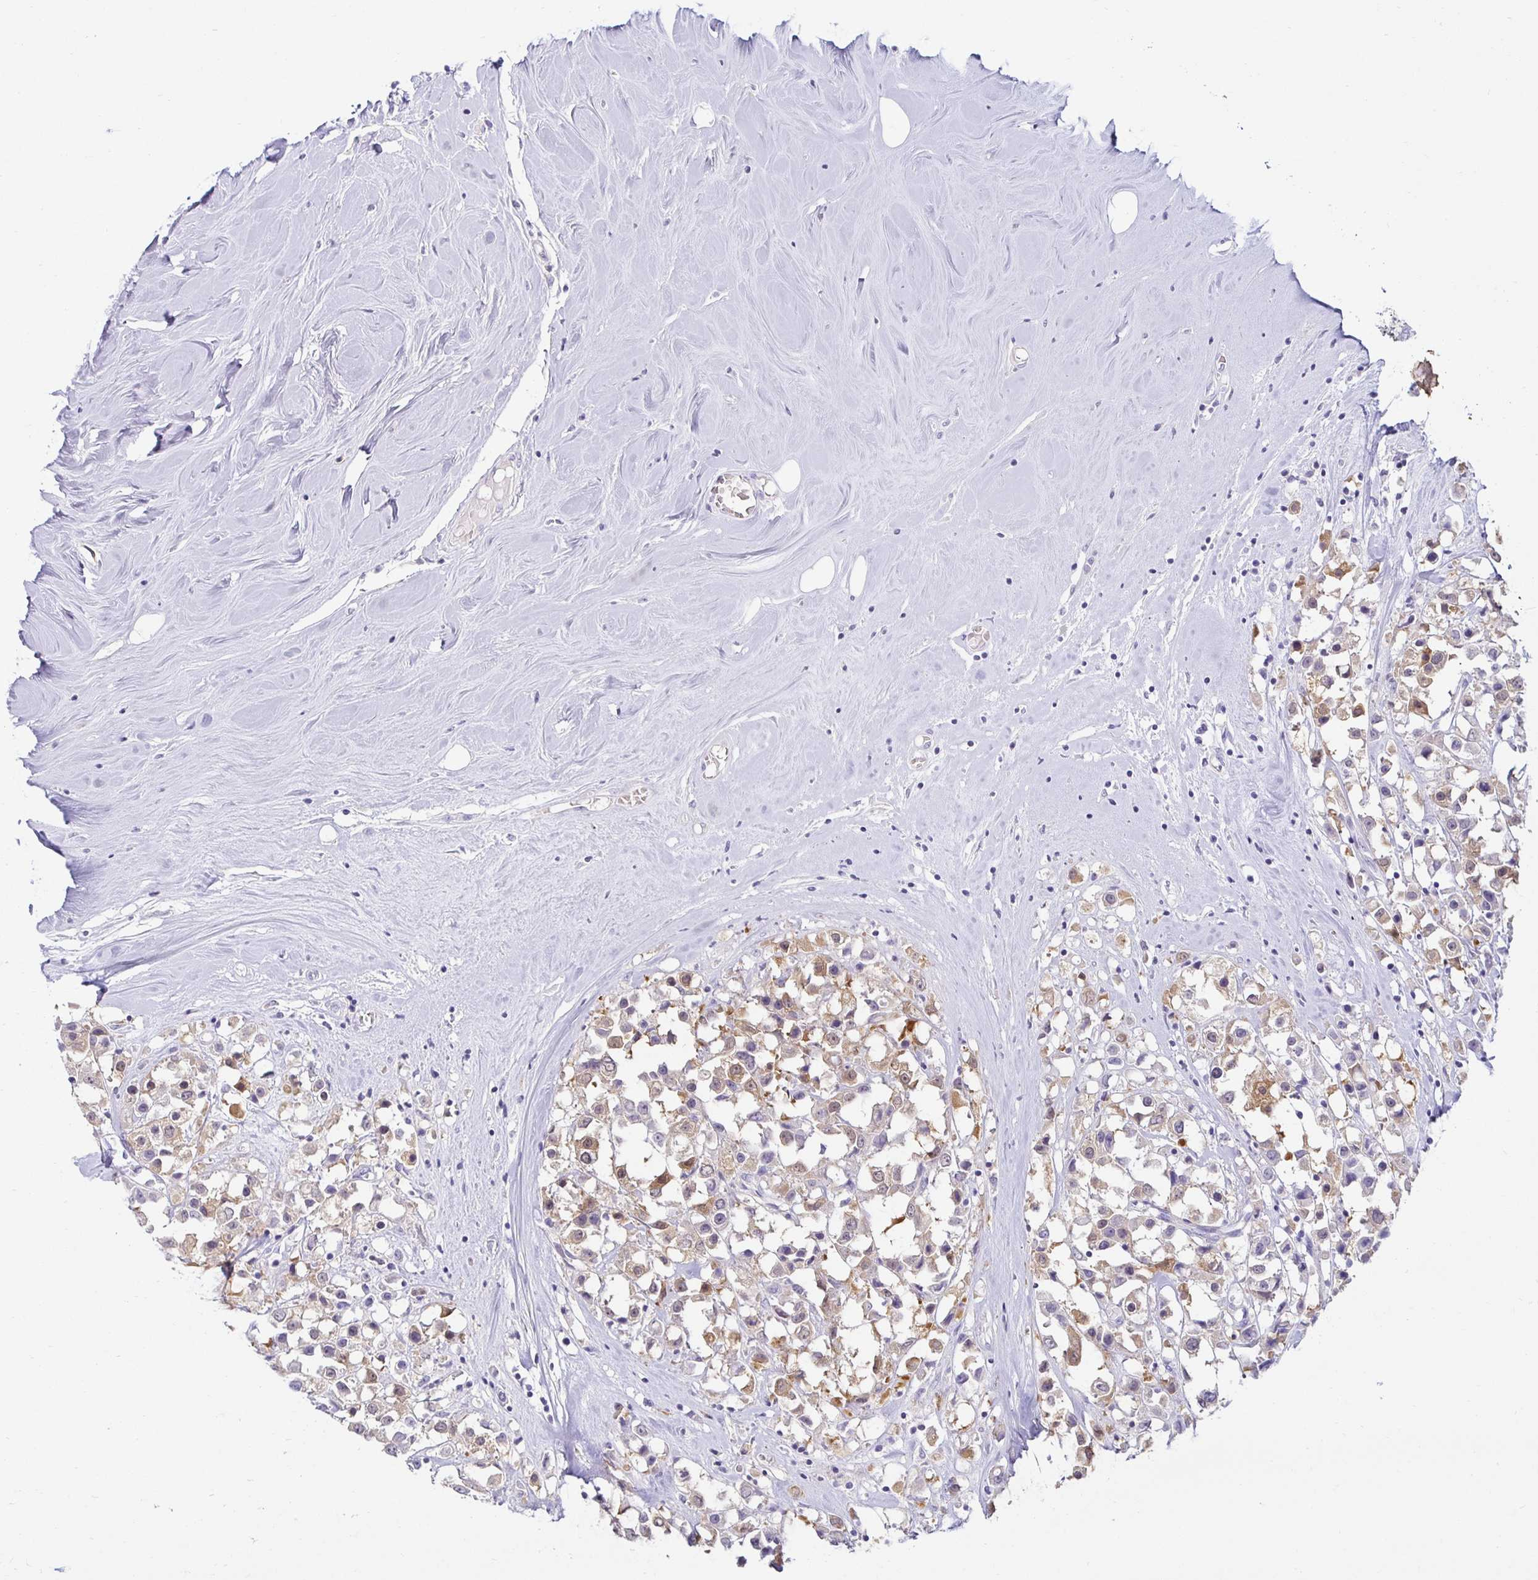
{"staining": {"intensity": "weak", "quantity": ">75%", "location": "cytoplasmic/membranous"}, "tissue": "breast cancer", "cell_type": "Tumor cells", "image_type": "cancer", "snomed": [{"axis": "morphology", "description": "Duct carcinoma"}, {"axis": "topography", "description": "Breast"}], "caption": "IHC of breast cancer (infiltrating ductal carcinoma) reveals low levels of weak cytoplasmic/membranous positivity in about >75% of tumor cells. Using DAB (3,3'-diaminobenzidine) (brown) and hematoxylin (blue) stains, captured at high magnification using brightfield microscopy.", "gene": "MON2", "patient": {"sex": "female", "age": 61}}